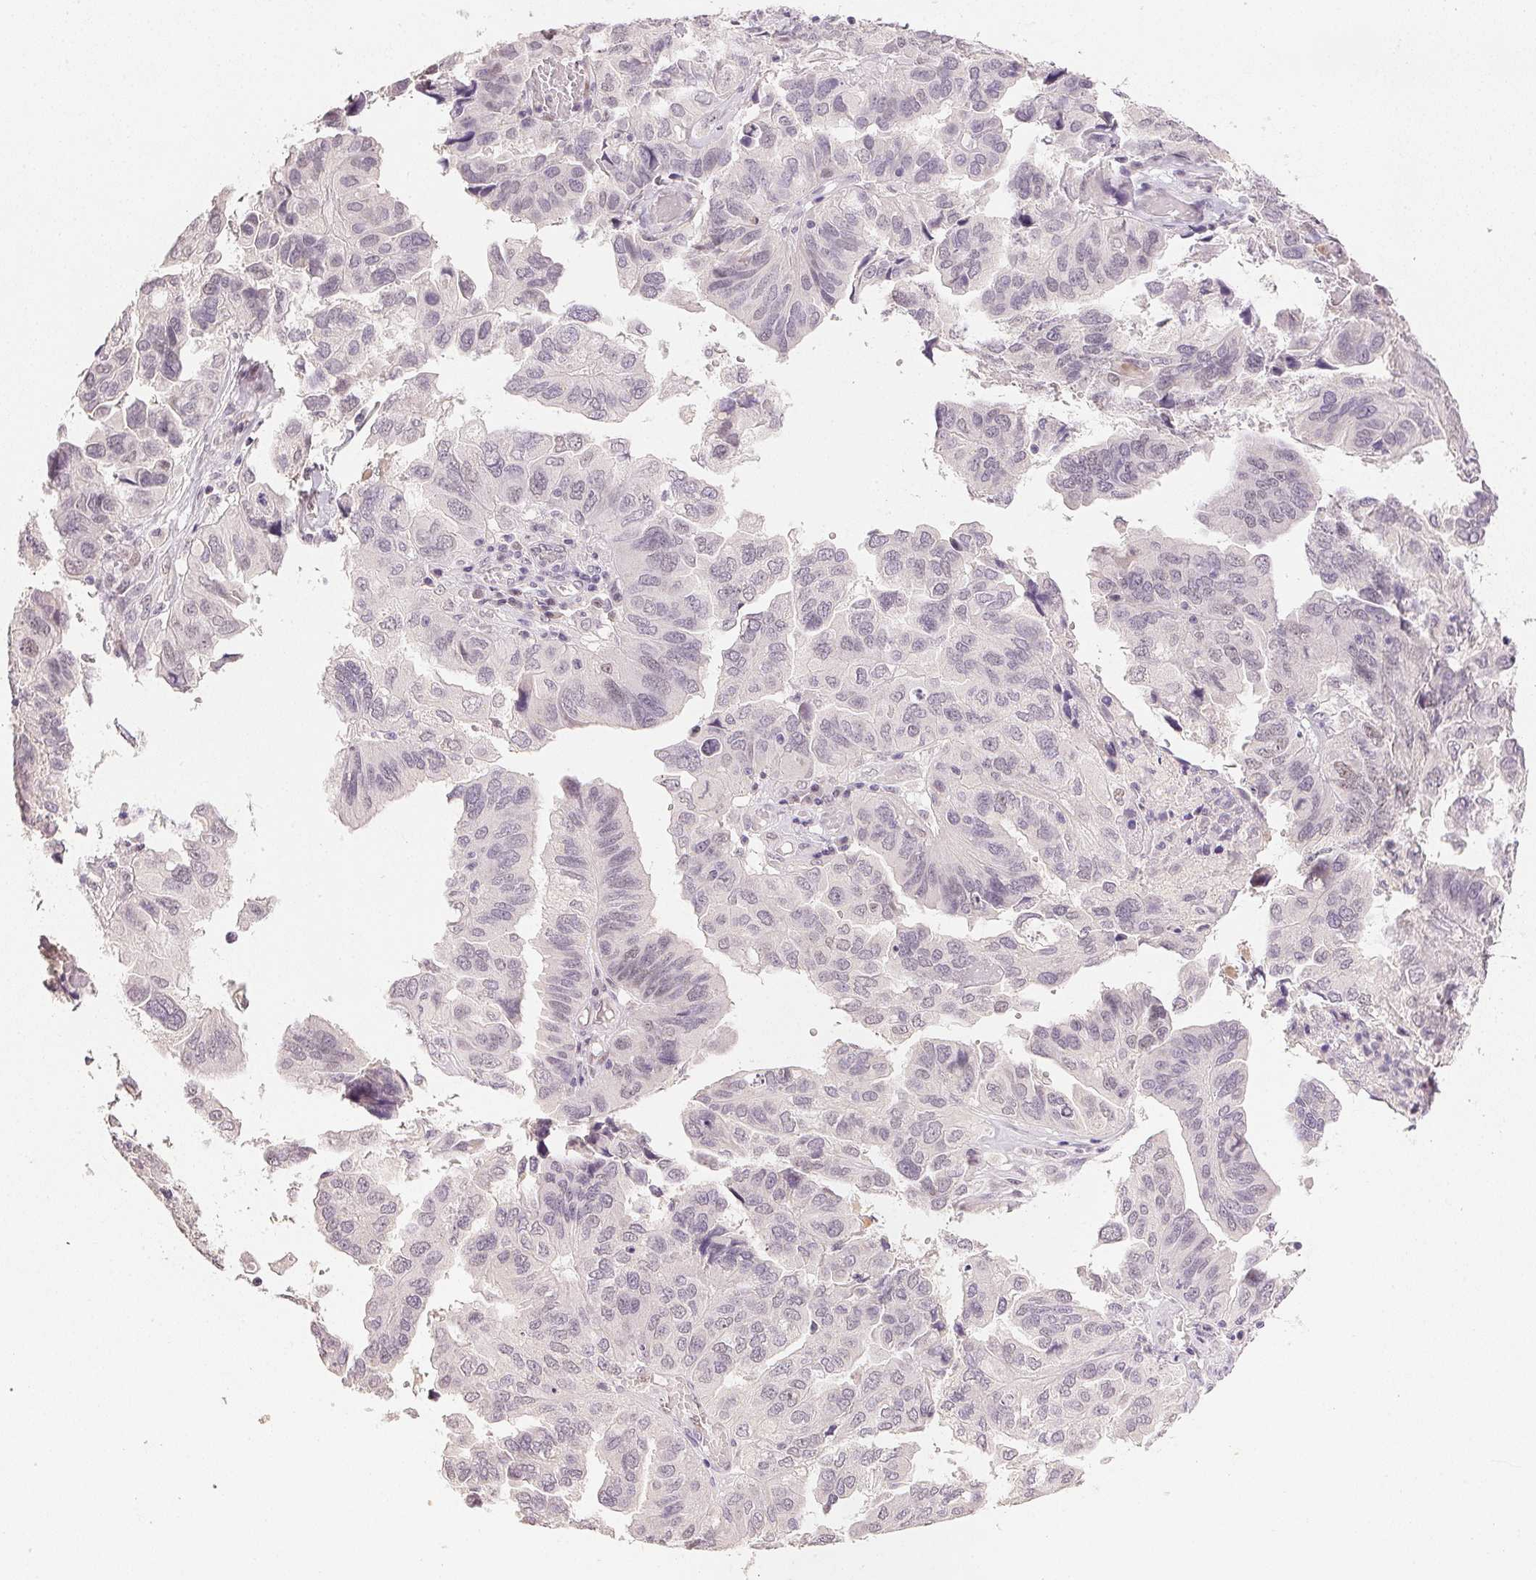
{"staining": {"intensity": "negative", "quantity": "none", "location": "none"}, "tissue": "ovarian cancer", "cell_type": "Tumor cells", "image_type": "cancer", "snomed": [{"axis": "morphology", "description": "Cystadenocarcinoma, serous, NOS"}, {"axis": "topography", "description": "Ovary"}], "caption": "Ovarian cancer (serous cystadenocarcinoma) was stained to show a protein in brown. There is no significant expression in tumor cells.", "gene": "POLR3G", "patient": {"sex": "female", "age": 79}}